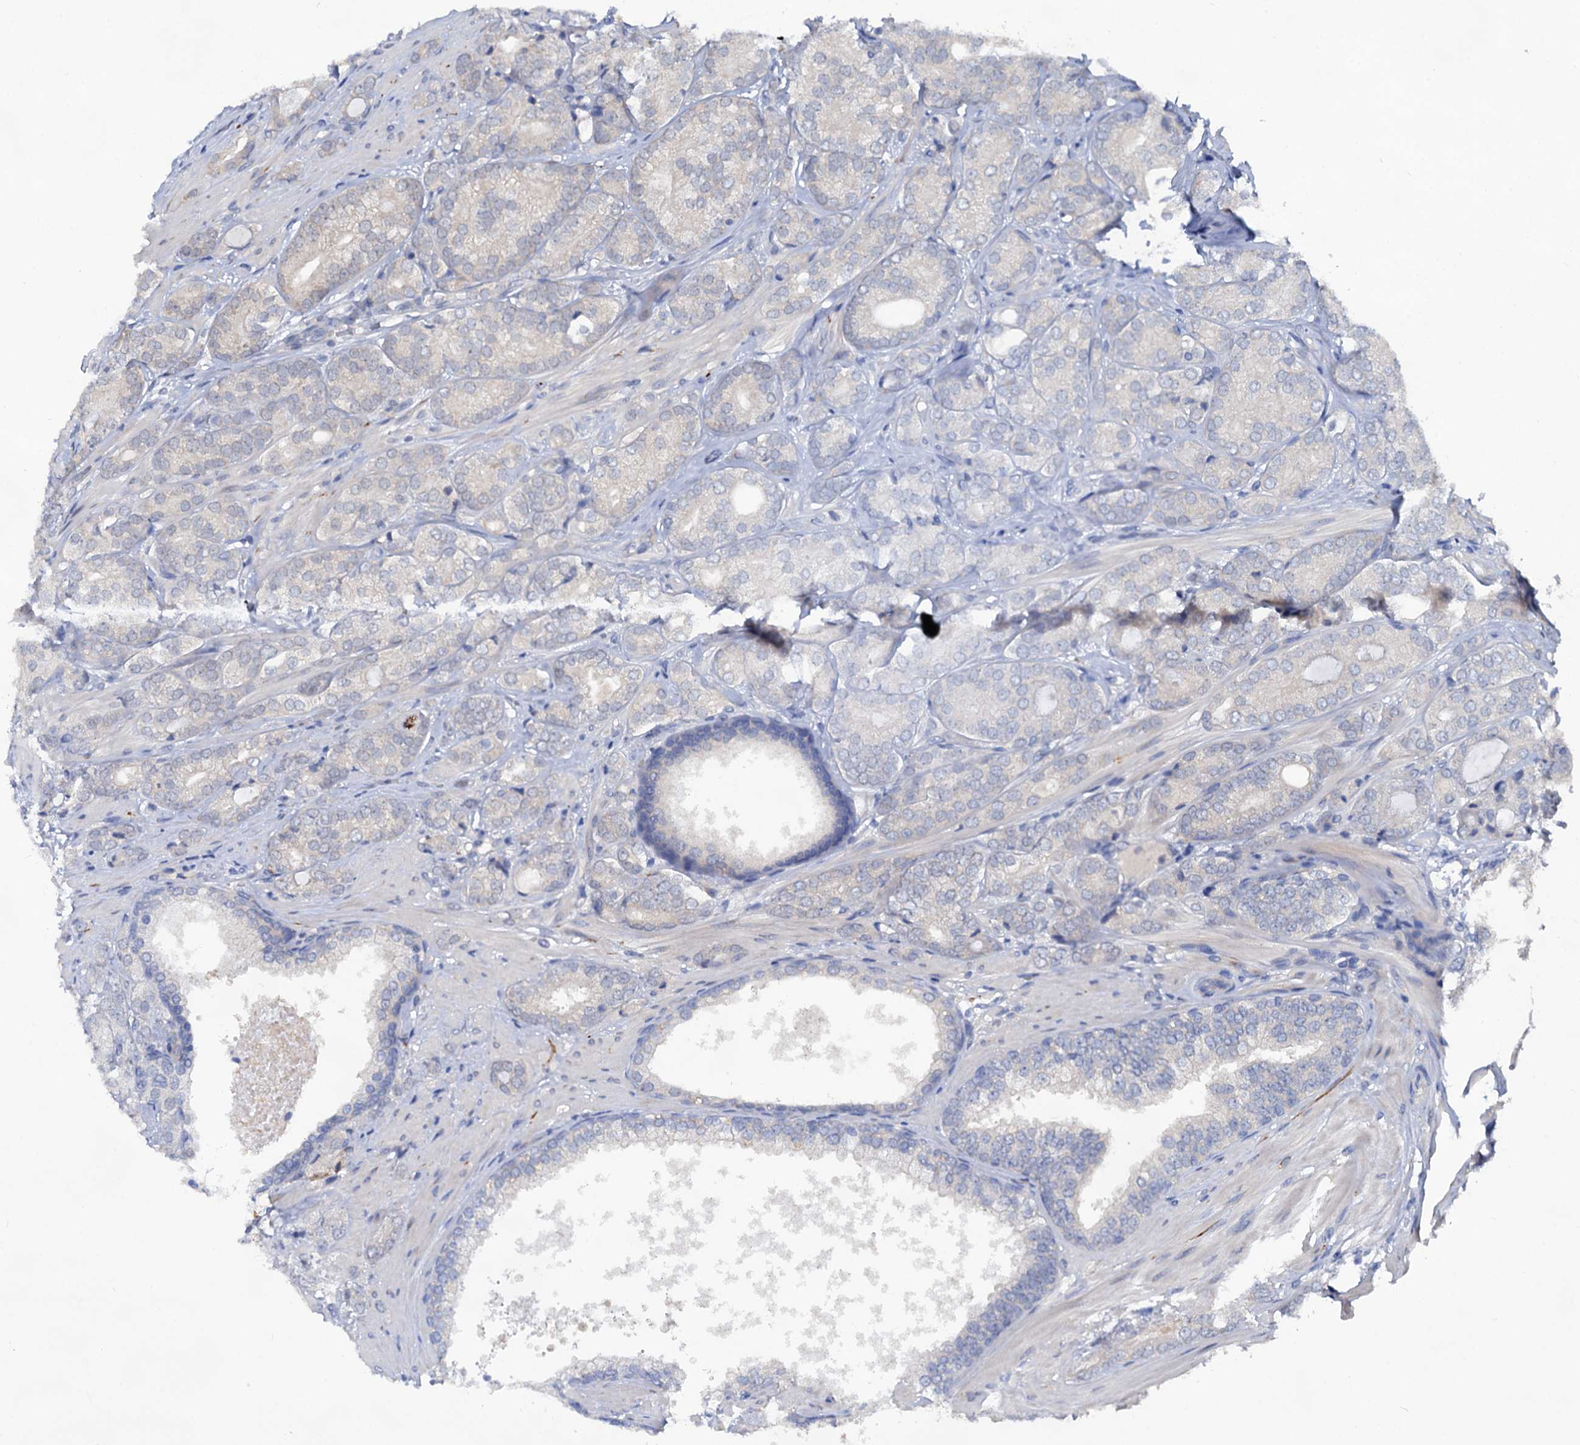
{"staining": {"intensity": "negative", "quantity": "none", "location": "none"}, "tissue": "prostate cancer", "cell_type": "Tumor cells", "image_type": "cancer", "snomed": [{"axis": "morphology", "description": "Adenocarcinoma, High grade"}, {"axis": "topography", "description": "Prostate"}], "caption": "This is a image of immunohistochemistry staining of prostate cancer, which shows no positivity in tumor cells.", "gene": "CAPRIN2", "patient": {"sex": "male", "age": 60}}